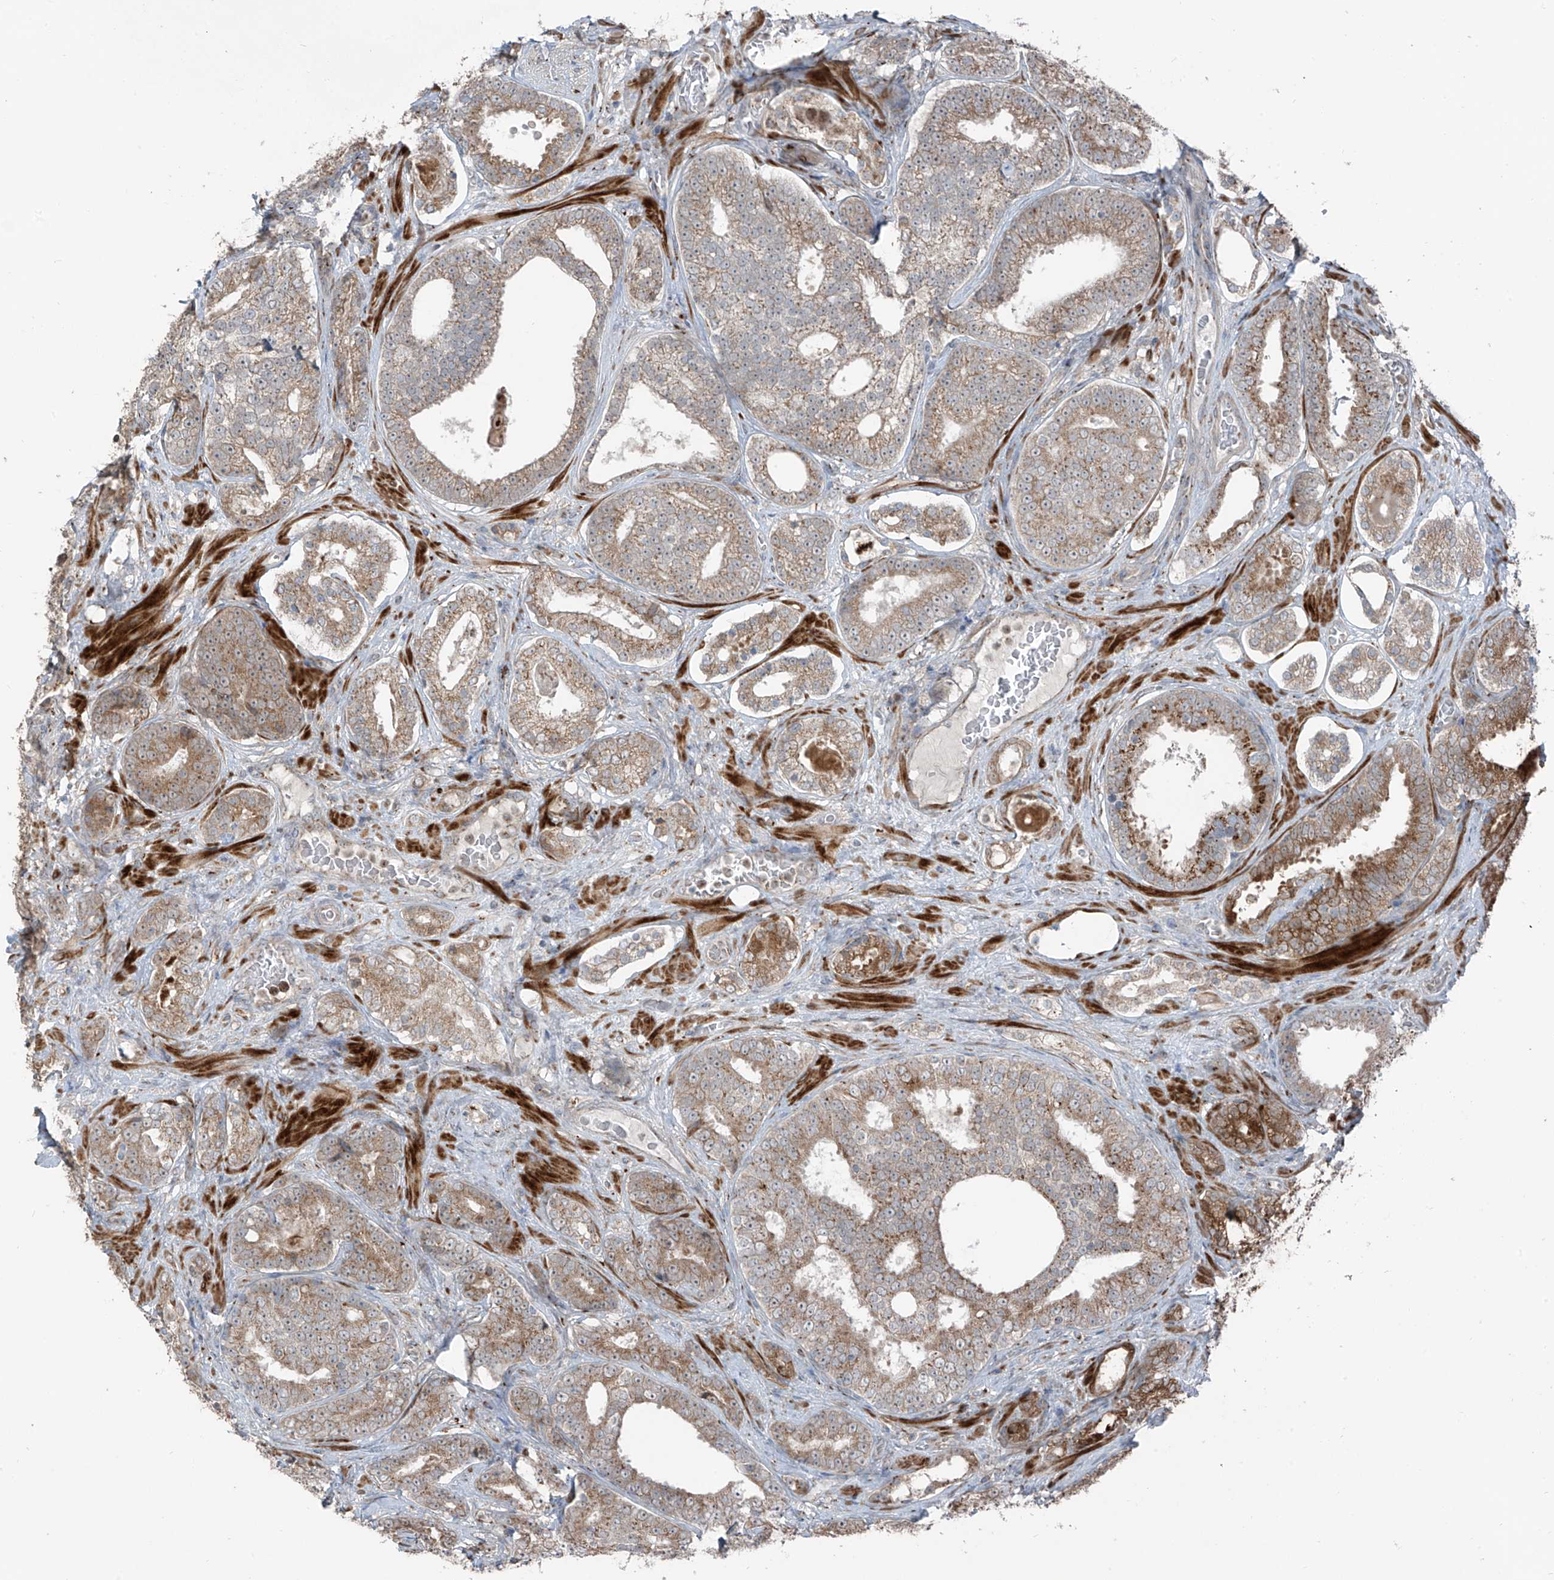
{"staining": {"intensity": "strong", "quantity": ">75%", "location": "cytoplasmic/membranous"}, "tissue": "prostate cancer", "cell_type": "Tumor cells", "image_type": "cancer", "snomed": [{"axis": "morphology", "description": "Adenocarcinoma, High grade"}, {"axis": "topography", "description": "Prostate"}], "caption": "Protein expression analysis of human high-grade adenocarcinoma (prostate) reveals strong cytoplasmic/membranous positivity in about >75% of tumor cells. Nuclei are stained in blue.", "gene": "ERLEC1", "patient": {"sex": "male", "age": 60}}